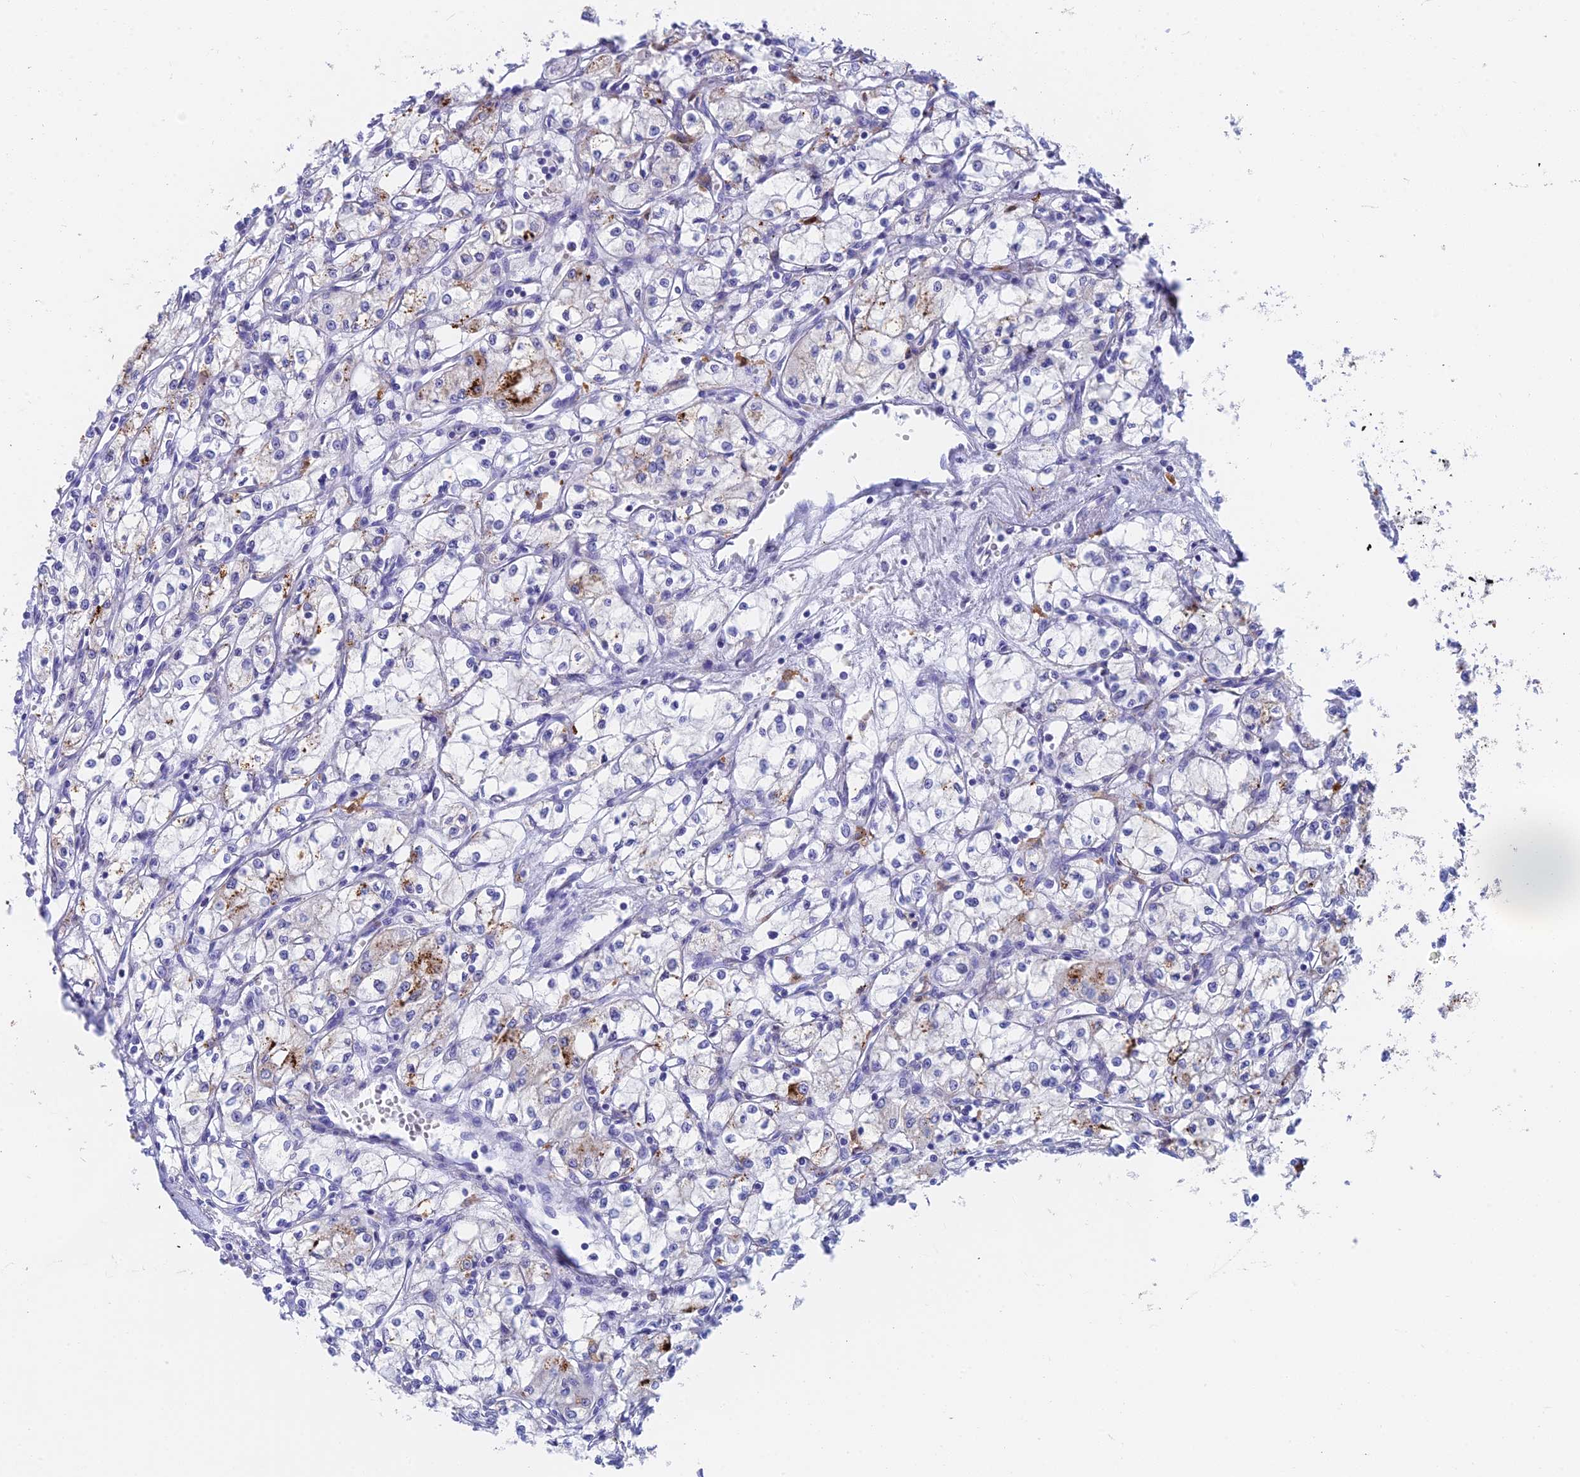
{"staining": {"intensity": "moderate", "quantity": "<25%", "location": "cytoplasmic/membranous"}, "tissue": "renal cancer", "cell_type": "Tumor cells", "image_type": "cancer", "snomed": [{"axis": "morphology", "description": "Adenocarcinoma, NOS"}, {"axis": "topography", "description": "Kidney"}], "caption": "A high-resolution photomicrograph shows immunohistochemistry (IHC) staining of renal cancer (adenocarcinoma), which shows moderate cytoplasmic/membranous positivity in about <25% of tumor cells.", "gene": "ADAMTS13", "patient": {"sex": "male", "age": 59}}